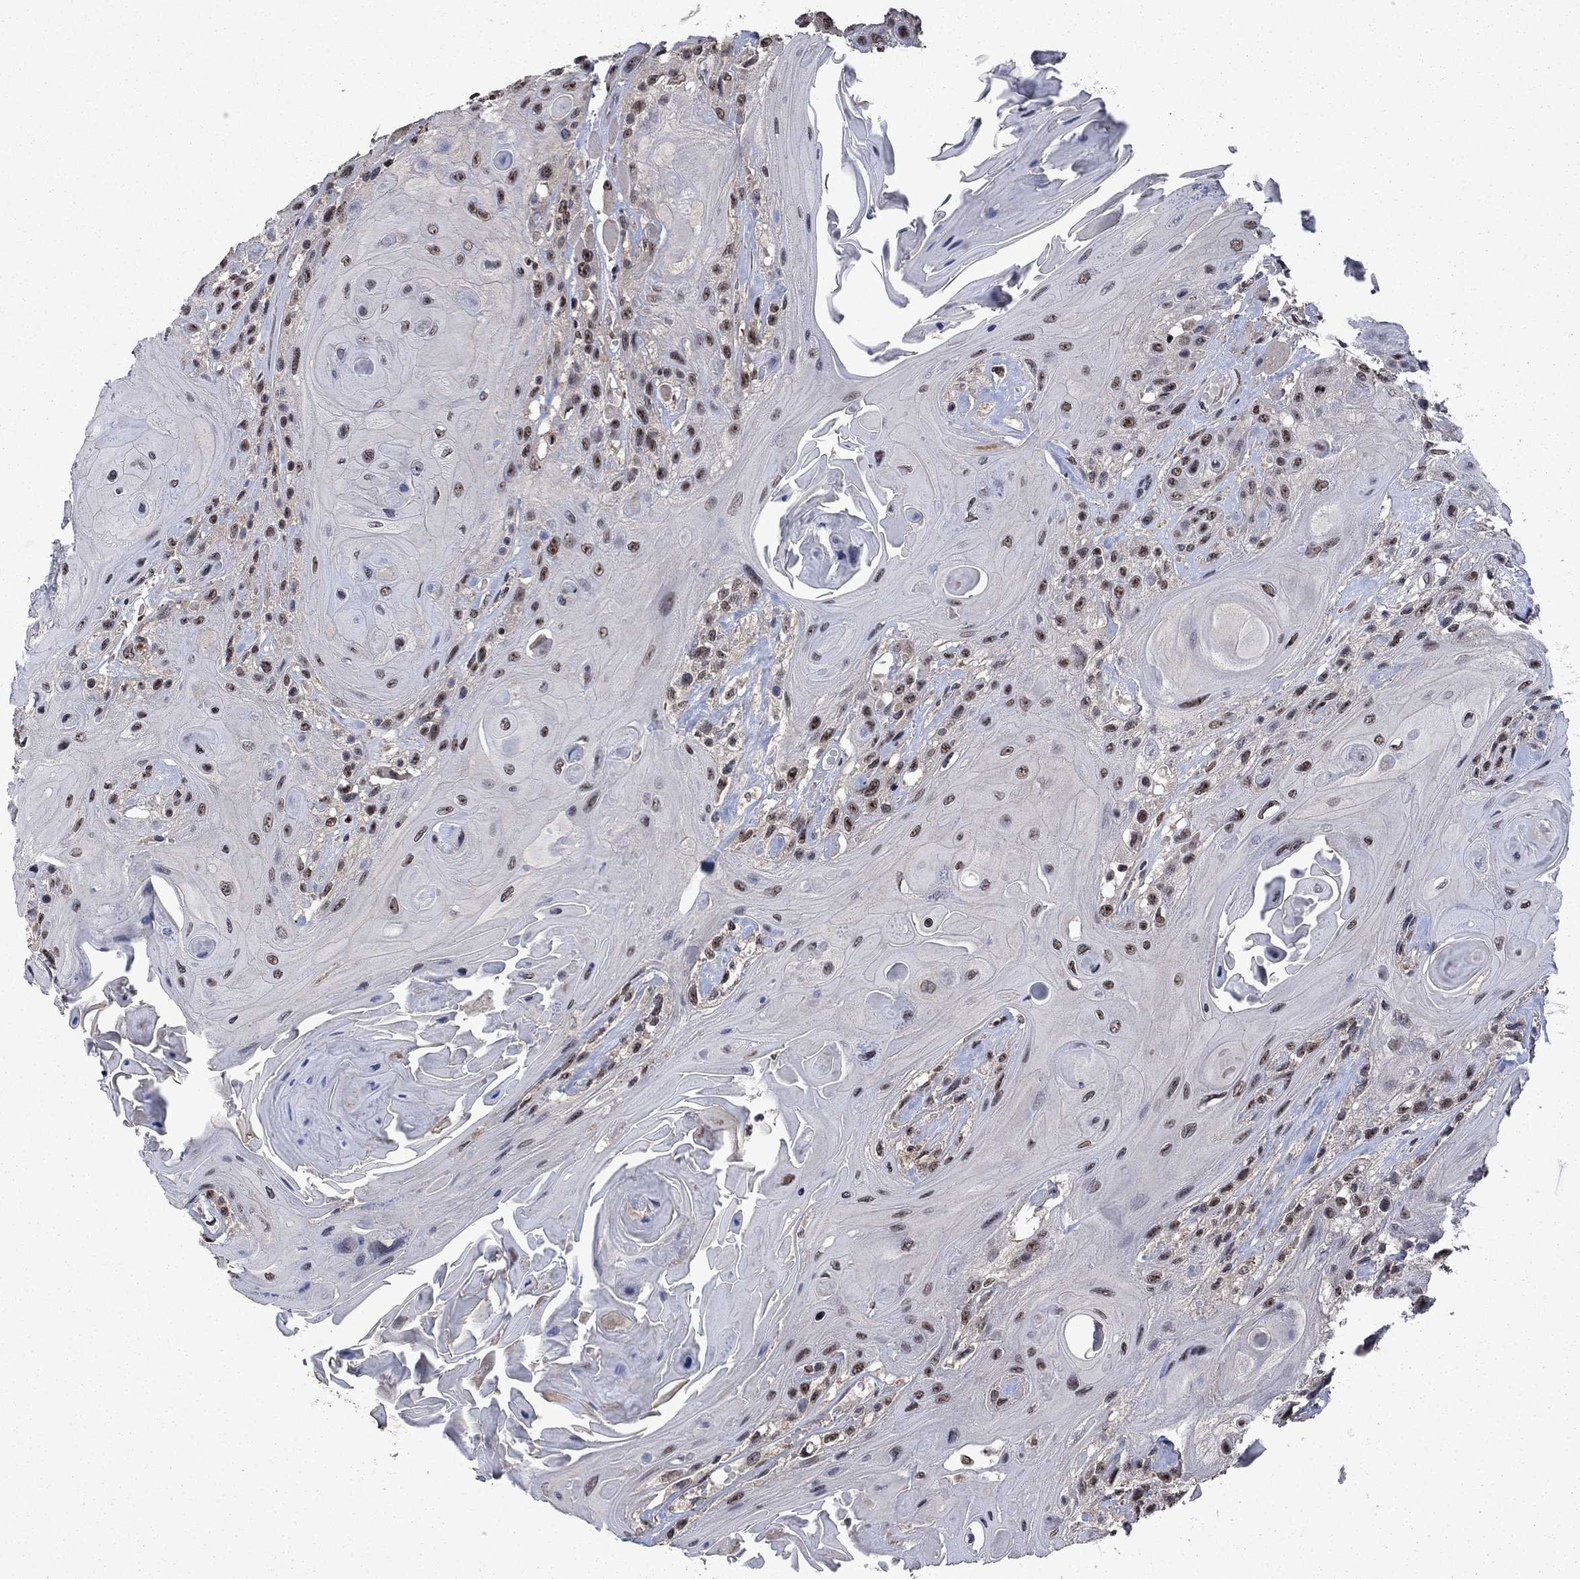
{"staining": {"intensity": "moderate", "quantity": "<25%", "location": "nuclear"}, "tissue": "head and neck cancer", "cell_type": "Tumor cells", "image_type": "cancer", "snomed": [{"axis": "morphology", "description": "Squamous cell carcinoma, NOS"}, {"axis": "topography", "description": "Head-Neck"}], "caption": "Approximately <25% of tumor cells in human head and neck squamous cell carcinoma show moderate nuclear protein expression as visualized by brown immunohistochemical staining.", "gene": "FBL", "patient": {"sex": "female", "age": 59}}